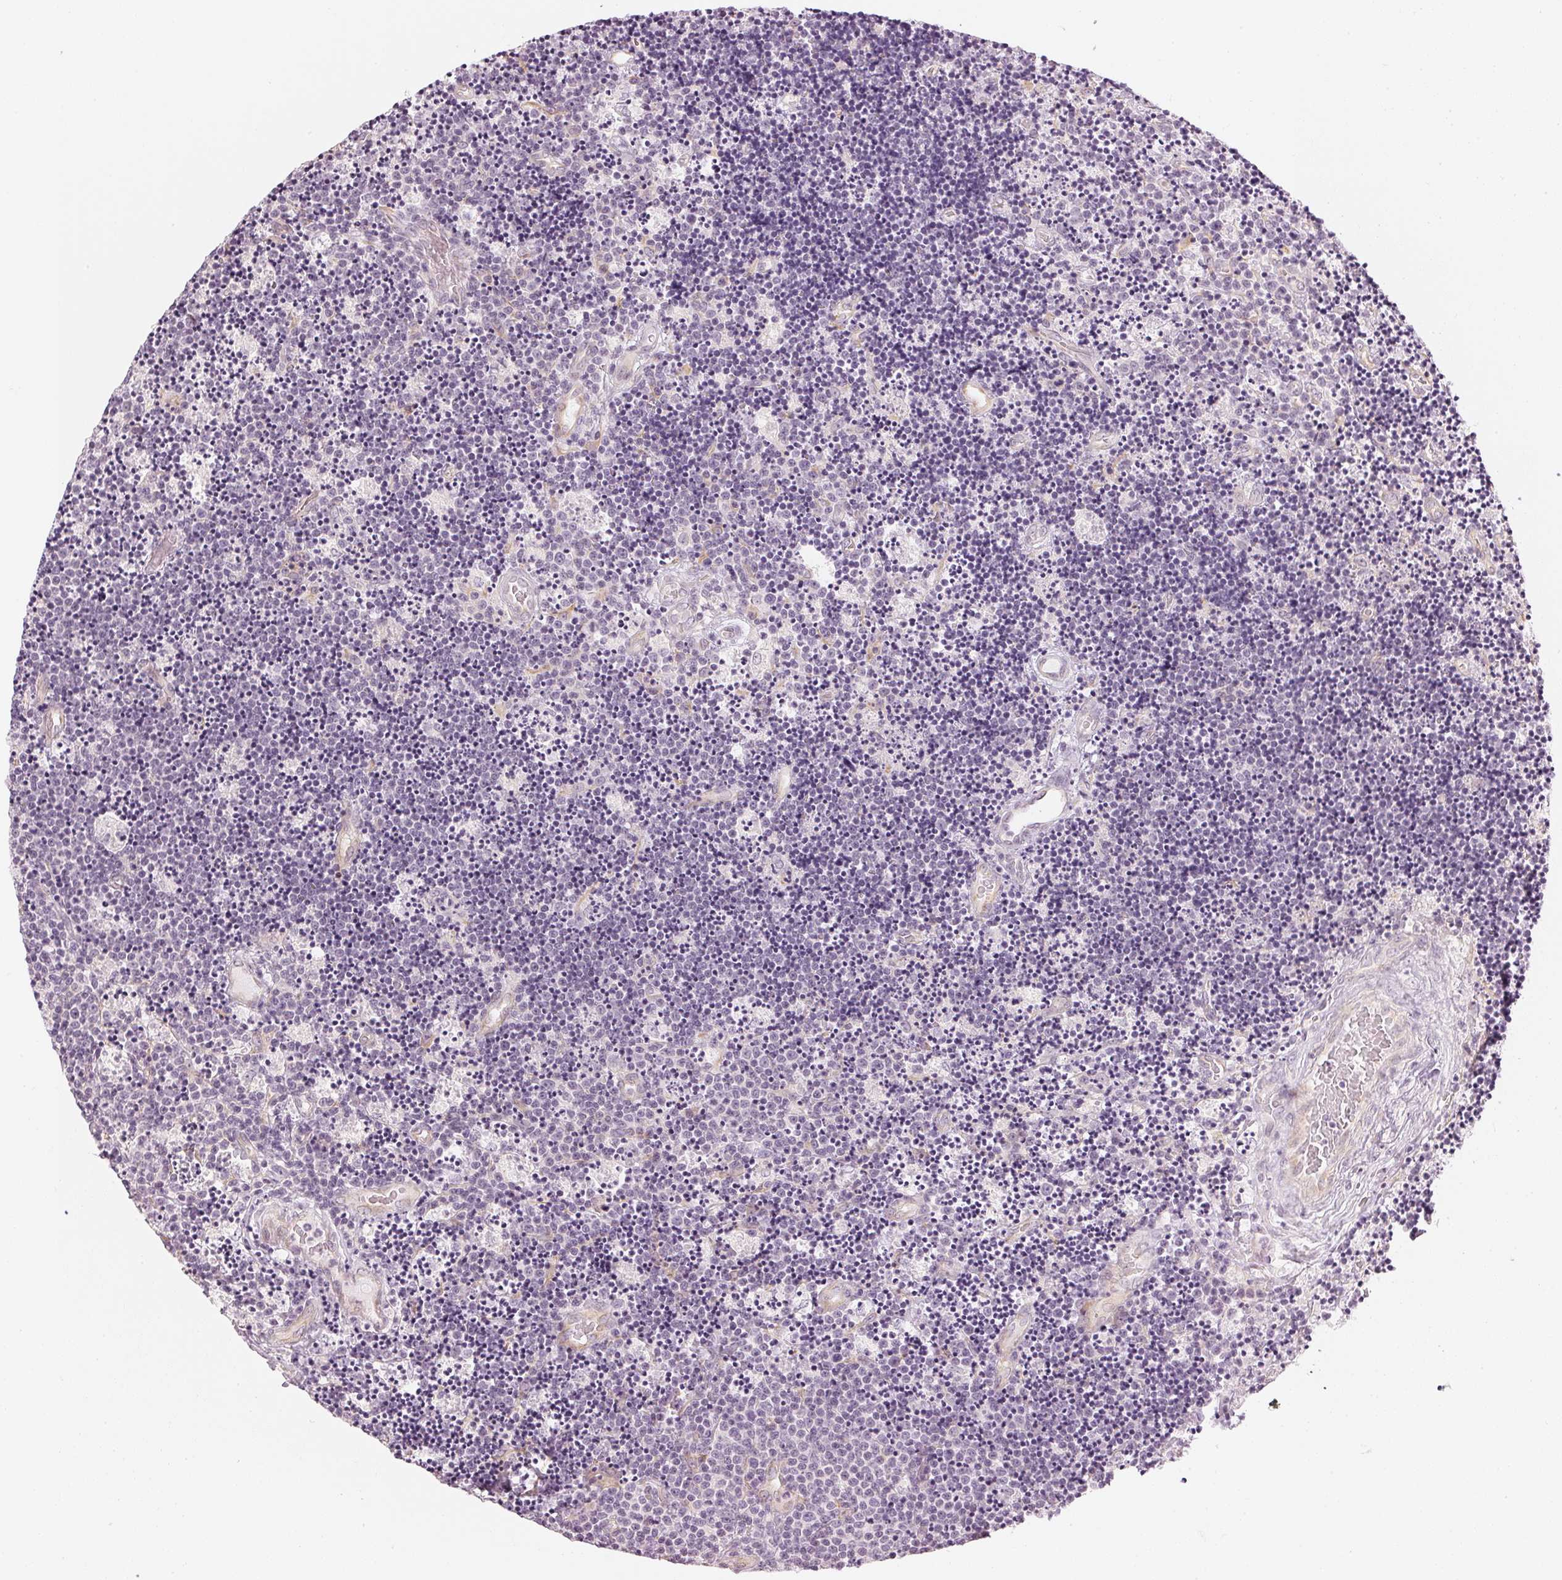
{"staining": {"intensity": "negative", "quantity": "none", "location": "none"}, "tissue": "lymphoma", "cell_type": "Tumor cells", "image_type": "cancer", "snomed": [{"axis": "morphology", "description": "Malignant lymphoma, non-Hodgkin's type, Low grade"}, {"axis": "topography", "description": "Brain"}], "caption": "Micrograph shows no protein staining in tumor cells of malignant lymphoma, non-Hodgkin's type (low-grade) tissue. (Brightfield microscopy of DAB immunohistochemistry at high magnification).", "gene": "APLP1", "patient": {"sex": "female", "age": 66}}